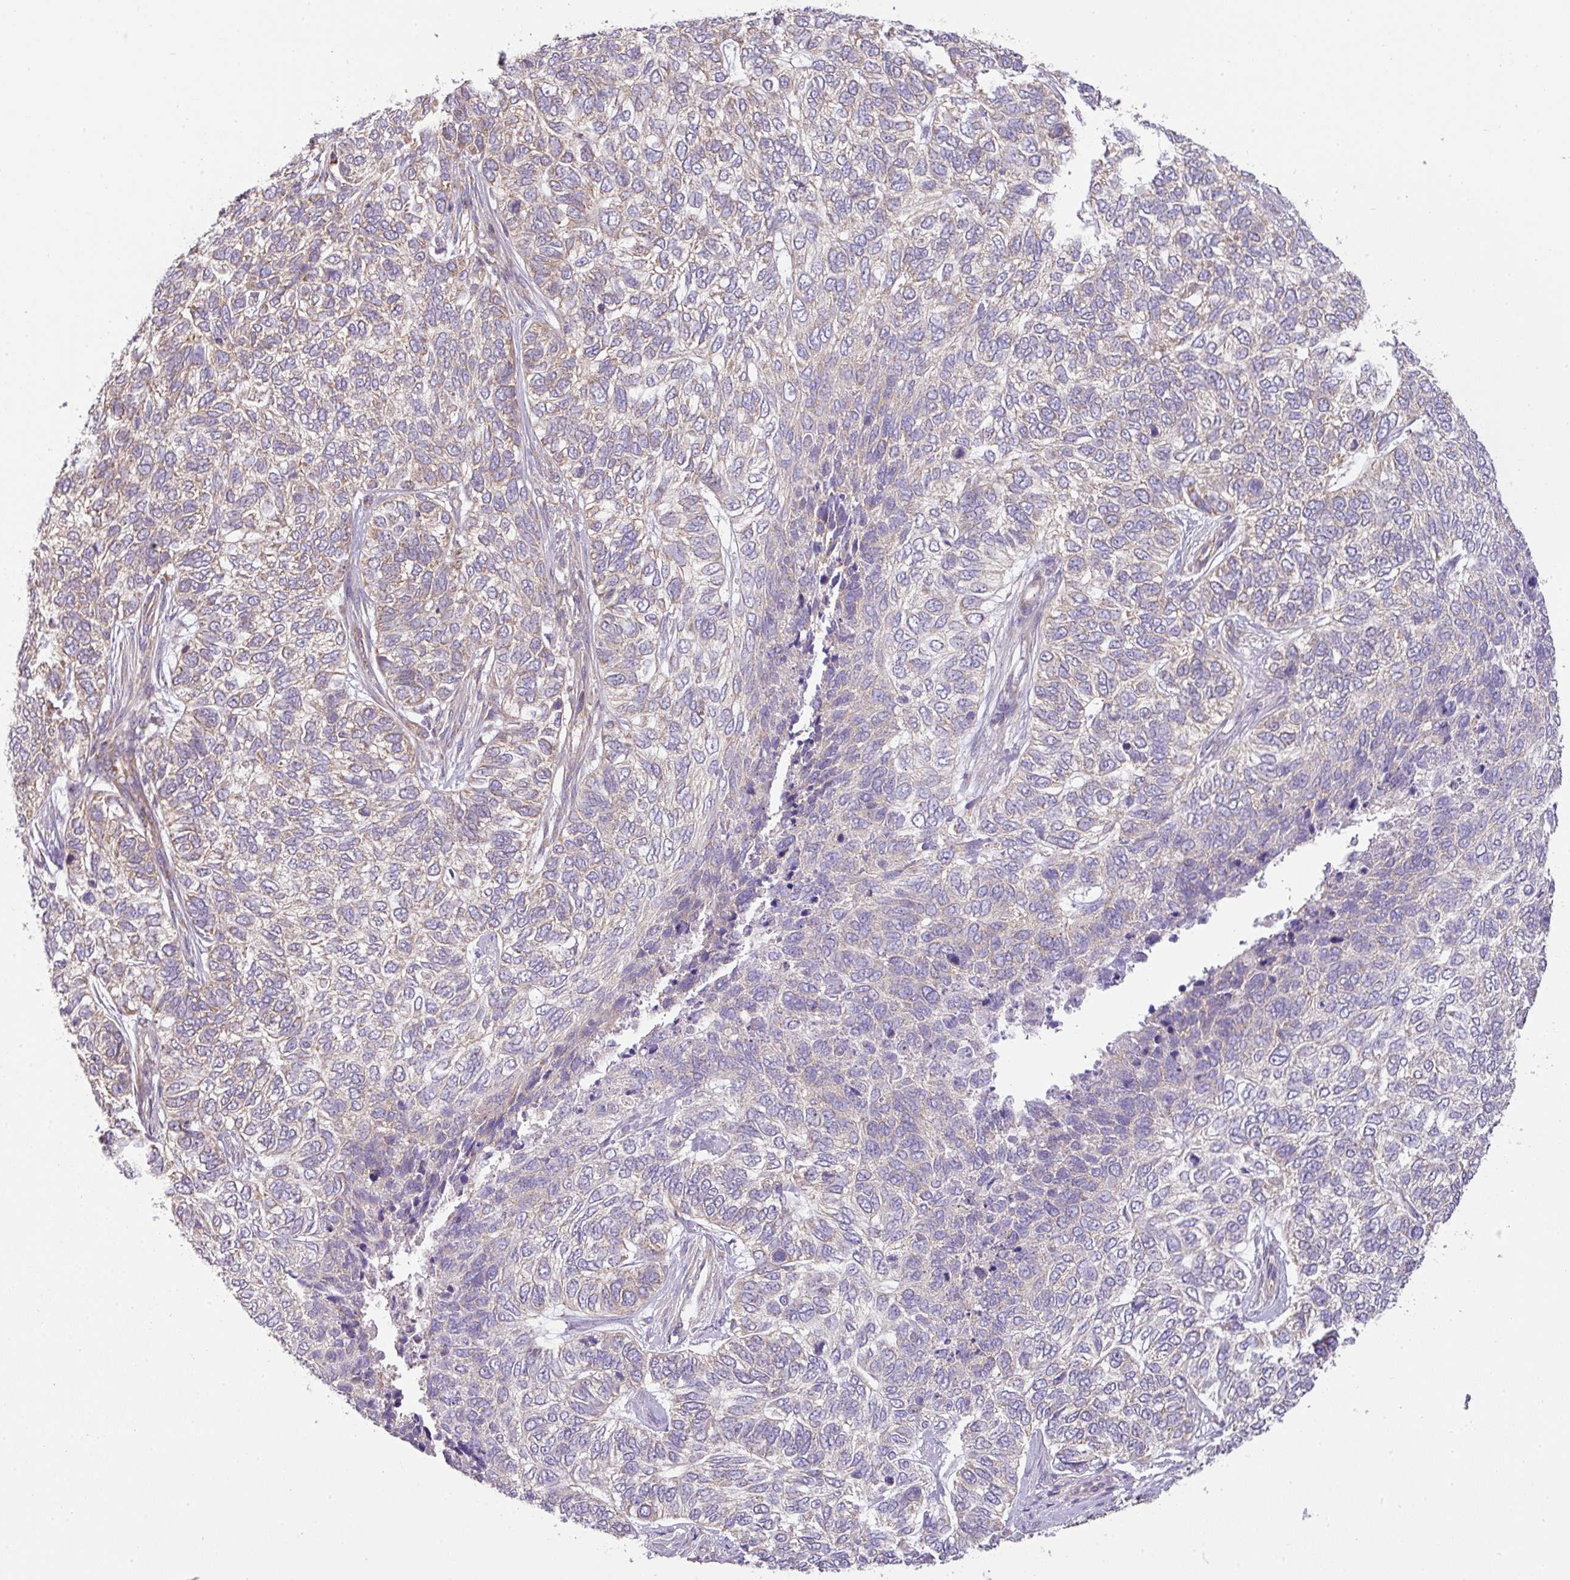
{"staining": {"intensity": "weak", "quantity": "25%-75%", "location": "cytoplasmic/membranous"}, "tissue": "skin cancer", "cell_type": "Tumor cells", "image_type": "cancer", "snomed": [{"axis": "morphology", "description": "Basal cell carcinoma"}, {"axis": "topography", "description": "Skin"}], "caption": "Skin basal cell carcinoma stained for a protein (brown) reveals weak cytoplasmic/membranous positive positivity in approximately 25%-75% of tumor cells.", "gene": "ZNF211", "patient": {"sex": "female", "age": 65}}